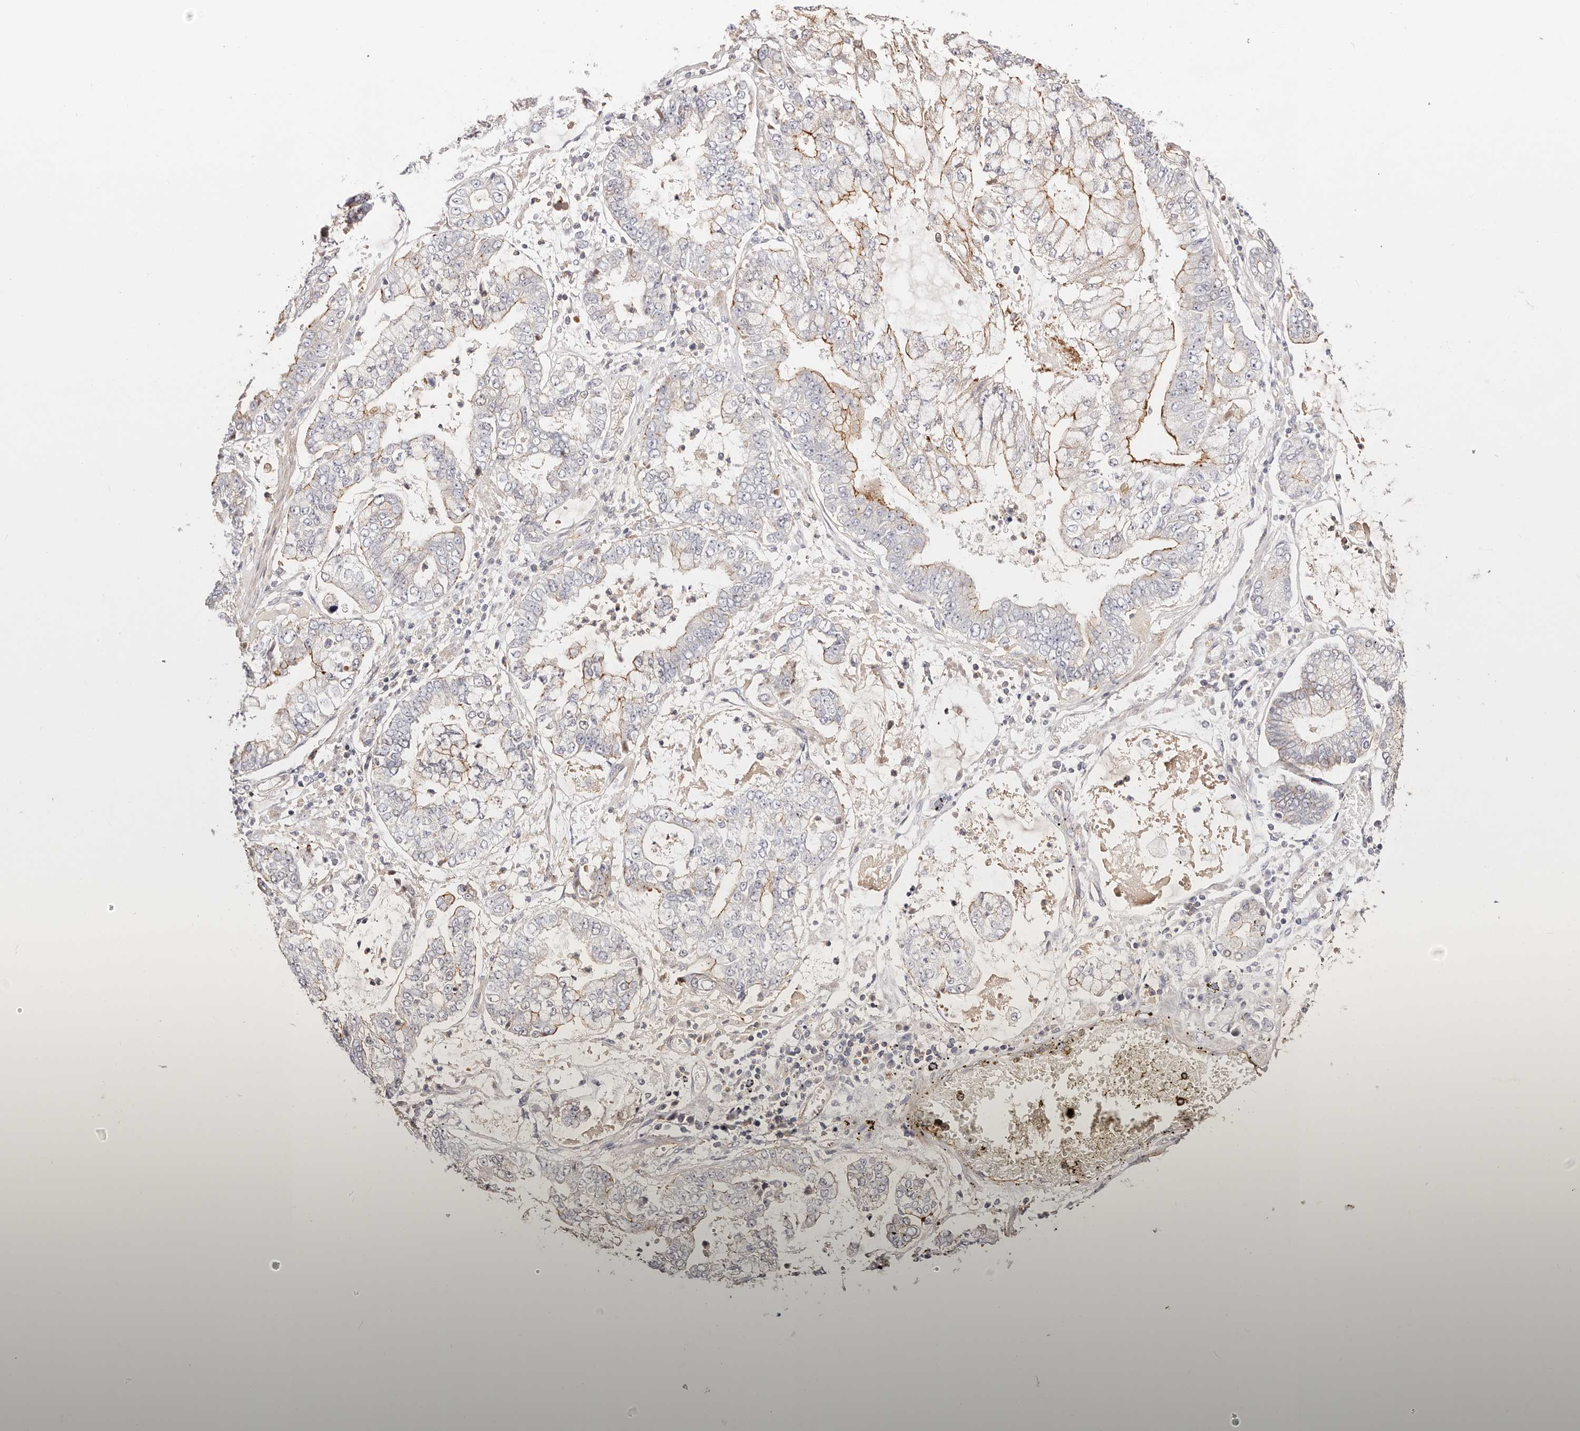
{"staining": {"intensity": "moderate", "quantity": "25%-75%", "location": "cytoplasmic/membranous"}, "tissue": "stomach cancer", "cell_type": "Tumor cells", "image_type": "cancer", "snomed": [{"axis": "morphology", "description": "Adenocarcinoma, NOS"}, {"axis": "topography", "description": "Stomach"}], "caption": "Stomach adenocarcinoma stained with a protein marker shows moderate staining in tumor cells.", "gene": "SLC35B2", "patient": {"sex": "male", "age": 76}}